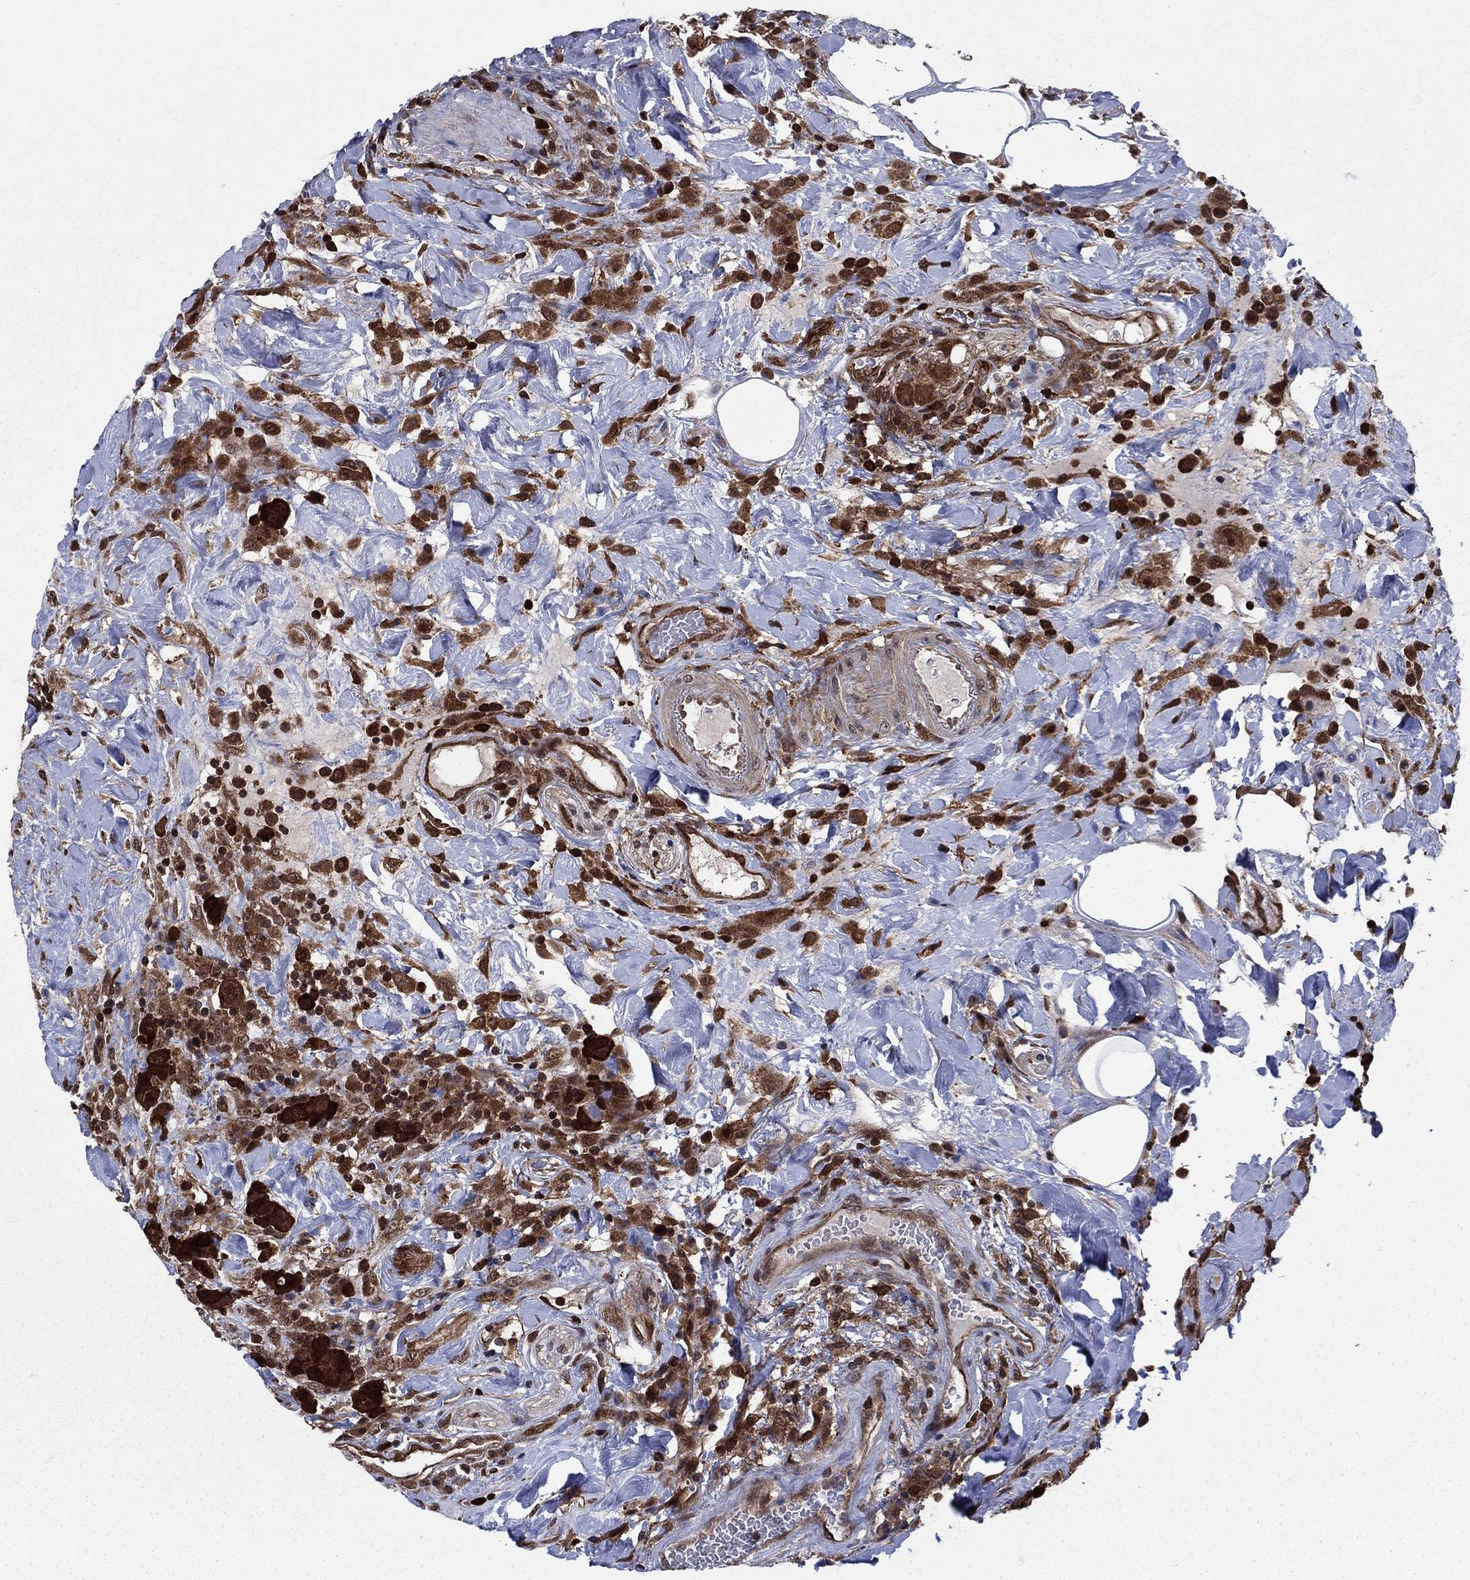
{"staining": {"intensity": "strong", "quantity": "25%-75%", "location": "cytoplasmic/membranous"}, "tissue": "colorectal cancer", "cell_type": "Tumor cells", "image_type": "cancer", "snomed": [{"axis": "morphology", "description": "Adenocarcinoma, NOS"}, {"axis": "topography", "description": "Colon"}], "caption": "Protein staining of colorectal adenocarcinoma tissue displays strong cytoplasmic/membranous staining in approximately 25%-75% of tumor cells.", "gene": "CACYBP", "patient": {"sex": "female", "age": 69}}